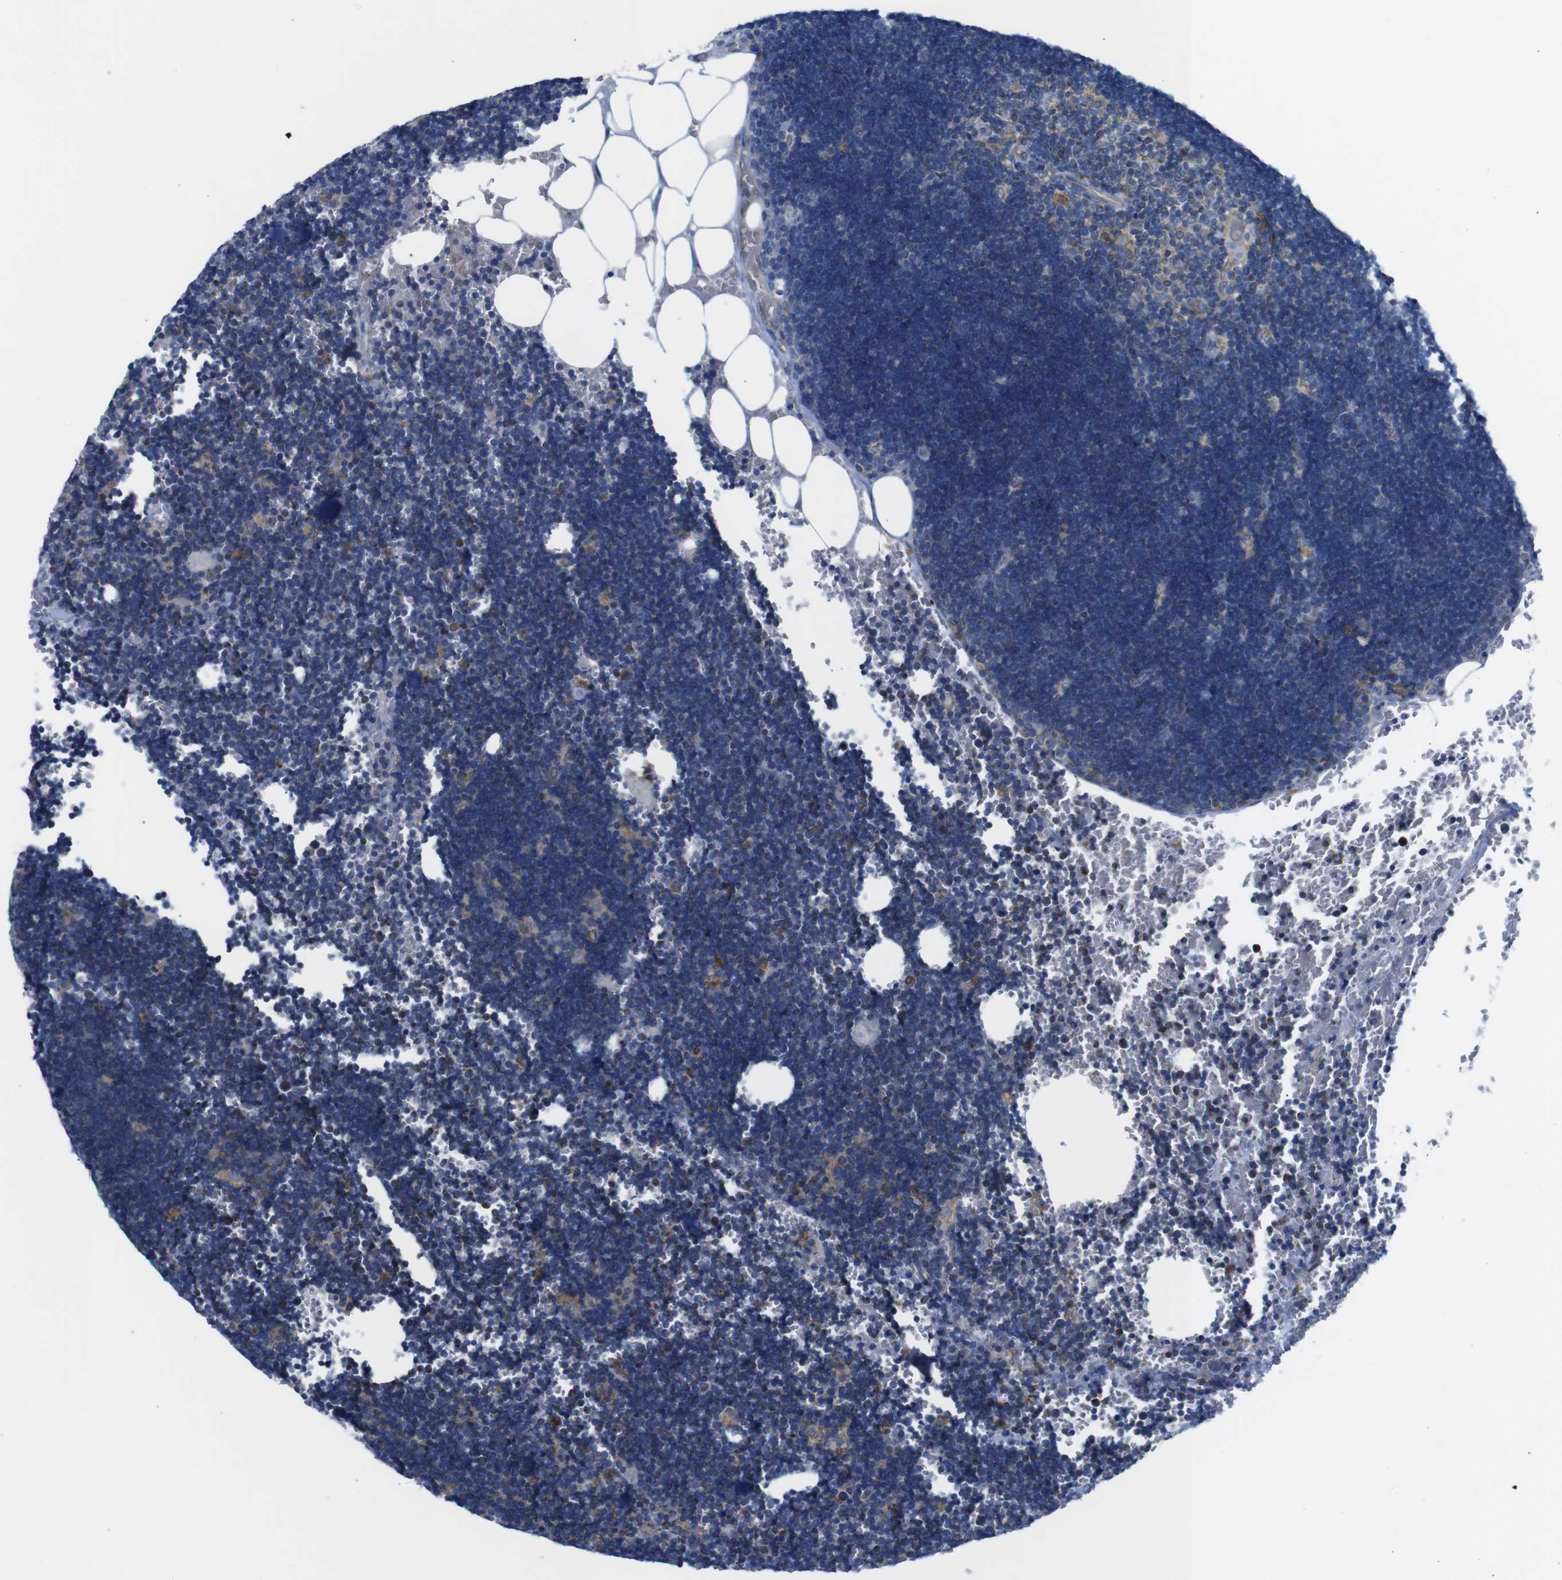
{"staining": {"intensity": "moderate", "quantity": "25%-75%", "location": "cytoplasmic/membranous"}, "tissue": "lymph node", "cell_type": "Germinal center cells", "image_type": "normal", "snomed": [{"axis": "morphology", "description": "Normal tissue, NOS"}, {"axis": "topography", "description": "Lymph node"}], "caption": "A brown stain labels moderate cytoplasmic/membranous staining of a protein in germinal center cells of normal lymph node.", "gene": "PDCD1LG2", "patient": {"sex": "male", "age": 33}}